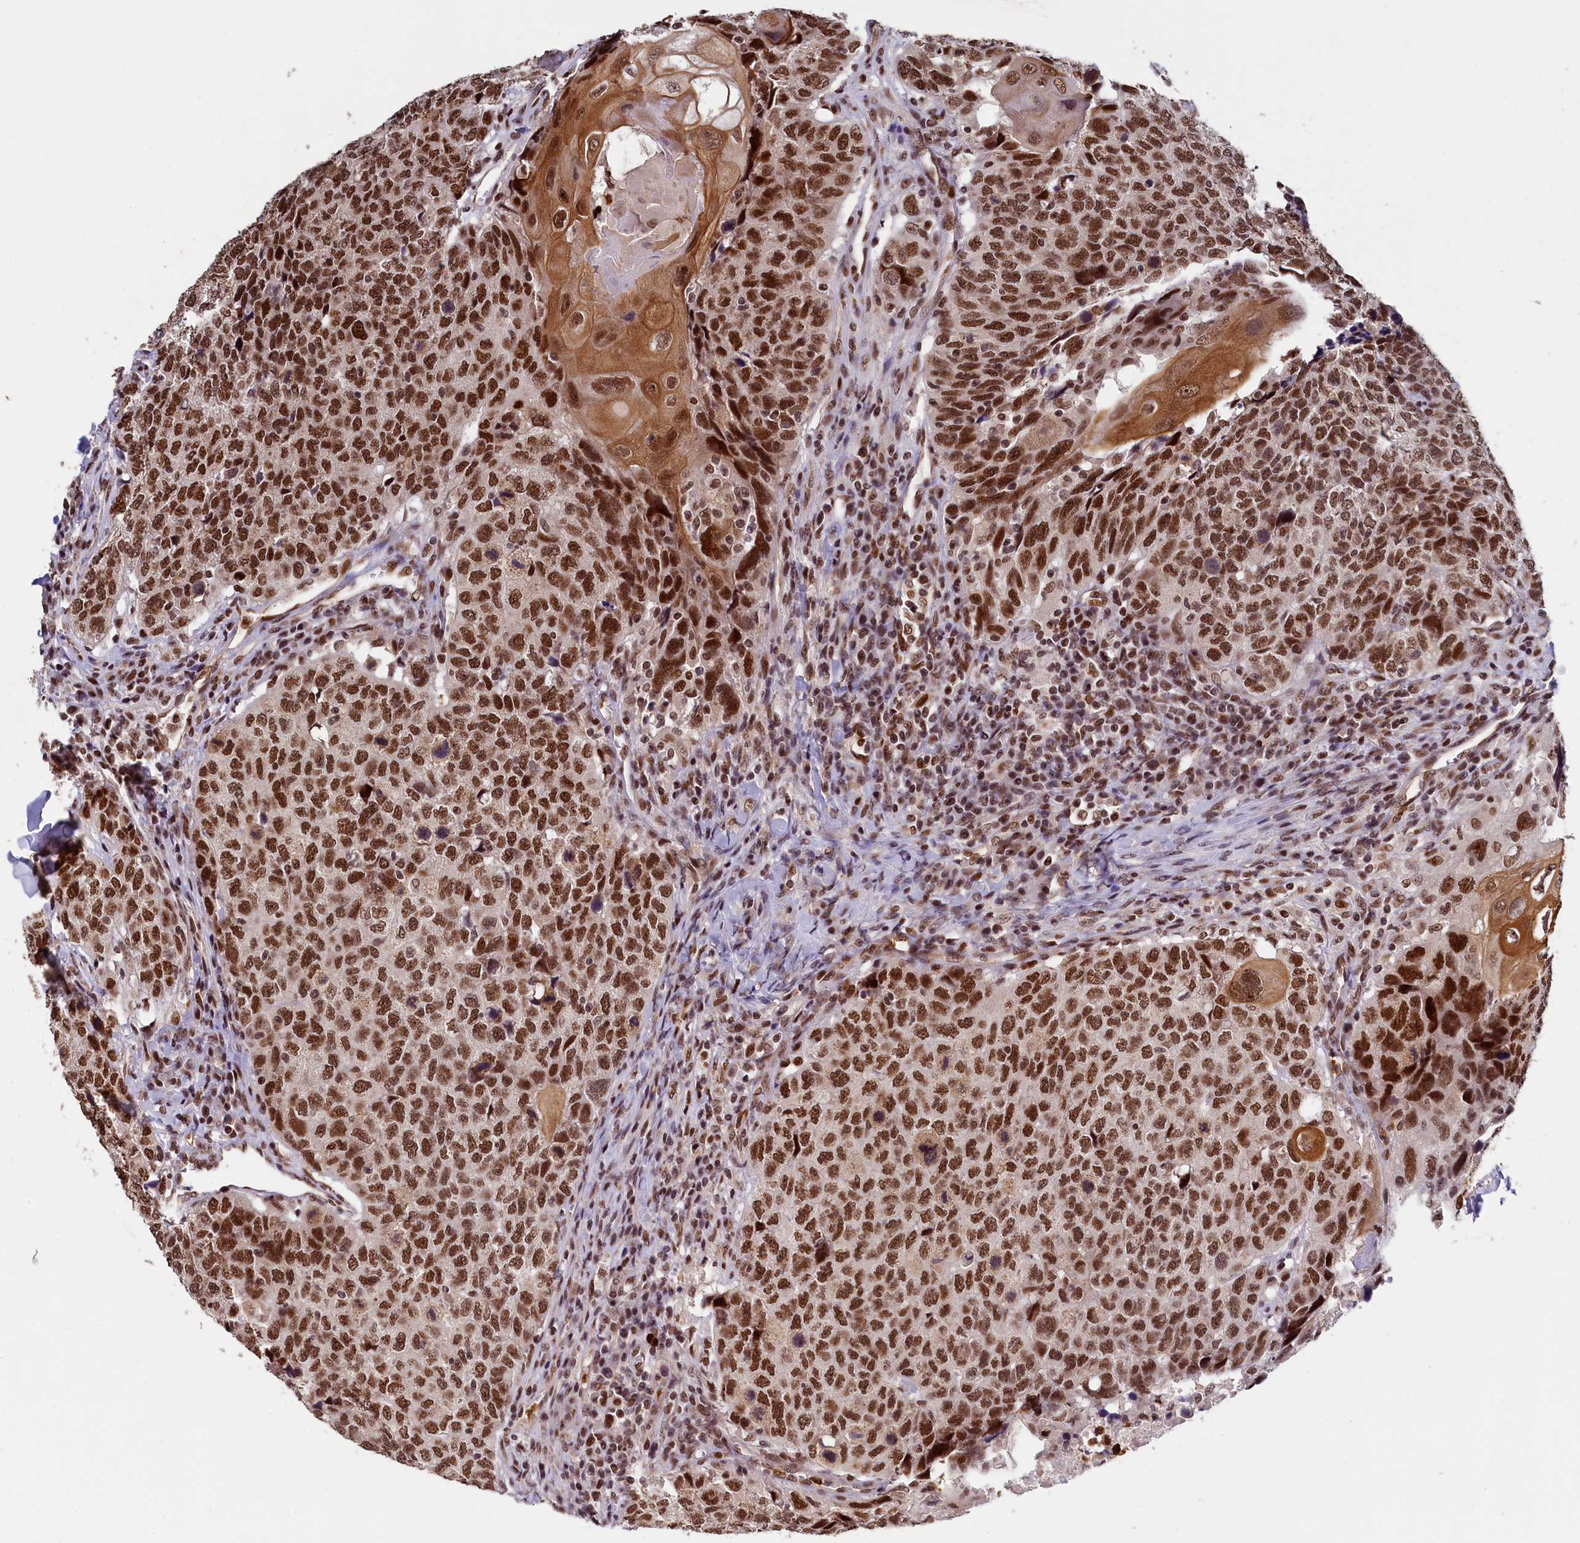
{"staining": {"intensity": "strong", "quantity": ">75%", "location": "nuclear"}, "tissue": "head and neck cancer", "cell_type": "Tumor cells", "image_type": "cancer", "snomed": [{"axis": "morphology", "description": "Squamous cell carcinoma, NOS"}, {"axis": "topography", "description": "Head-Neck"}], "caption": "Strong nuclear staining for a protein is identified in about >75% of tumor cells of head and neck squamous cell carcinoma using immunohistochemistry (IHC).", "gene": "ADIG", "patient": {"sex": "male", "age": 66}}